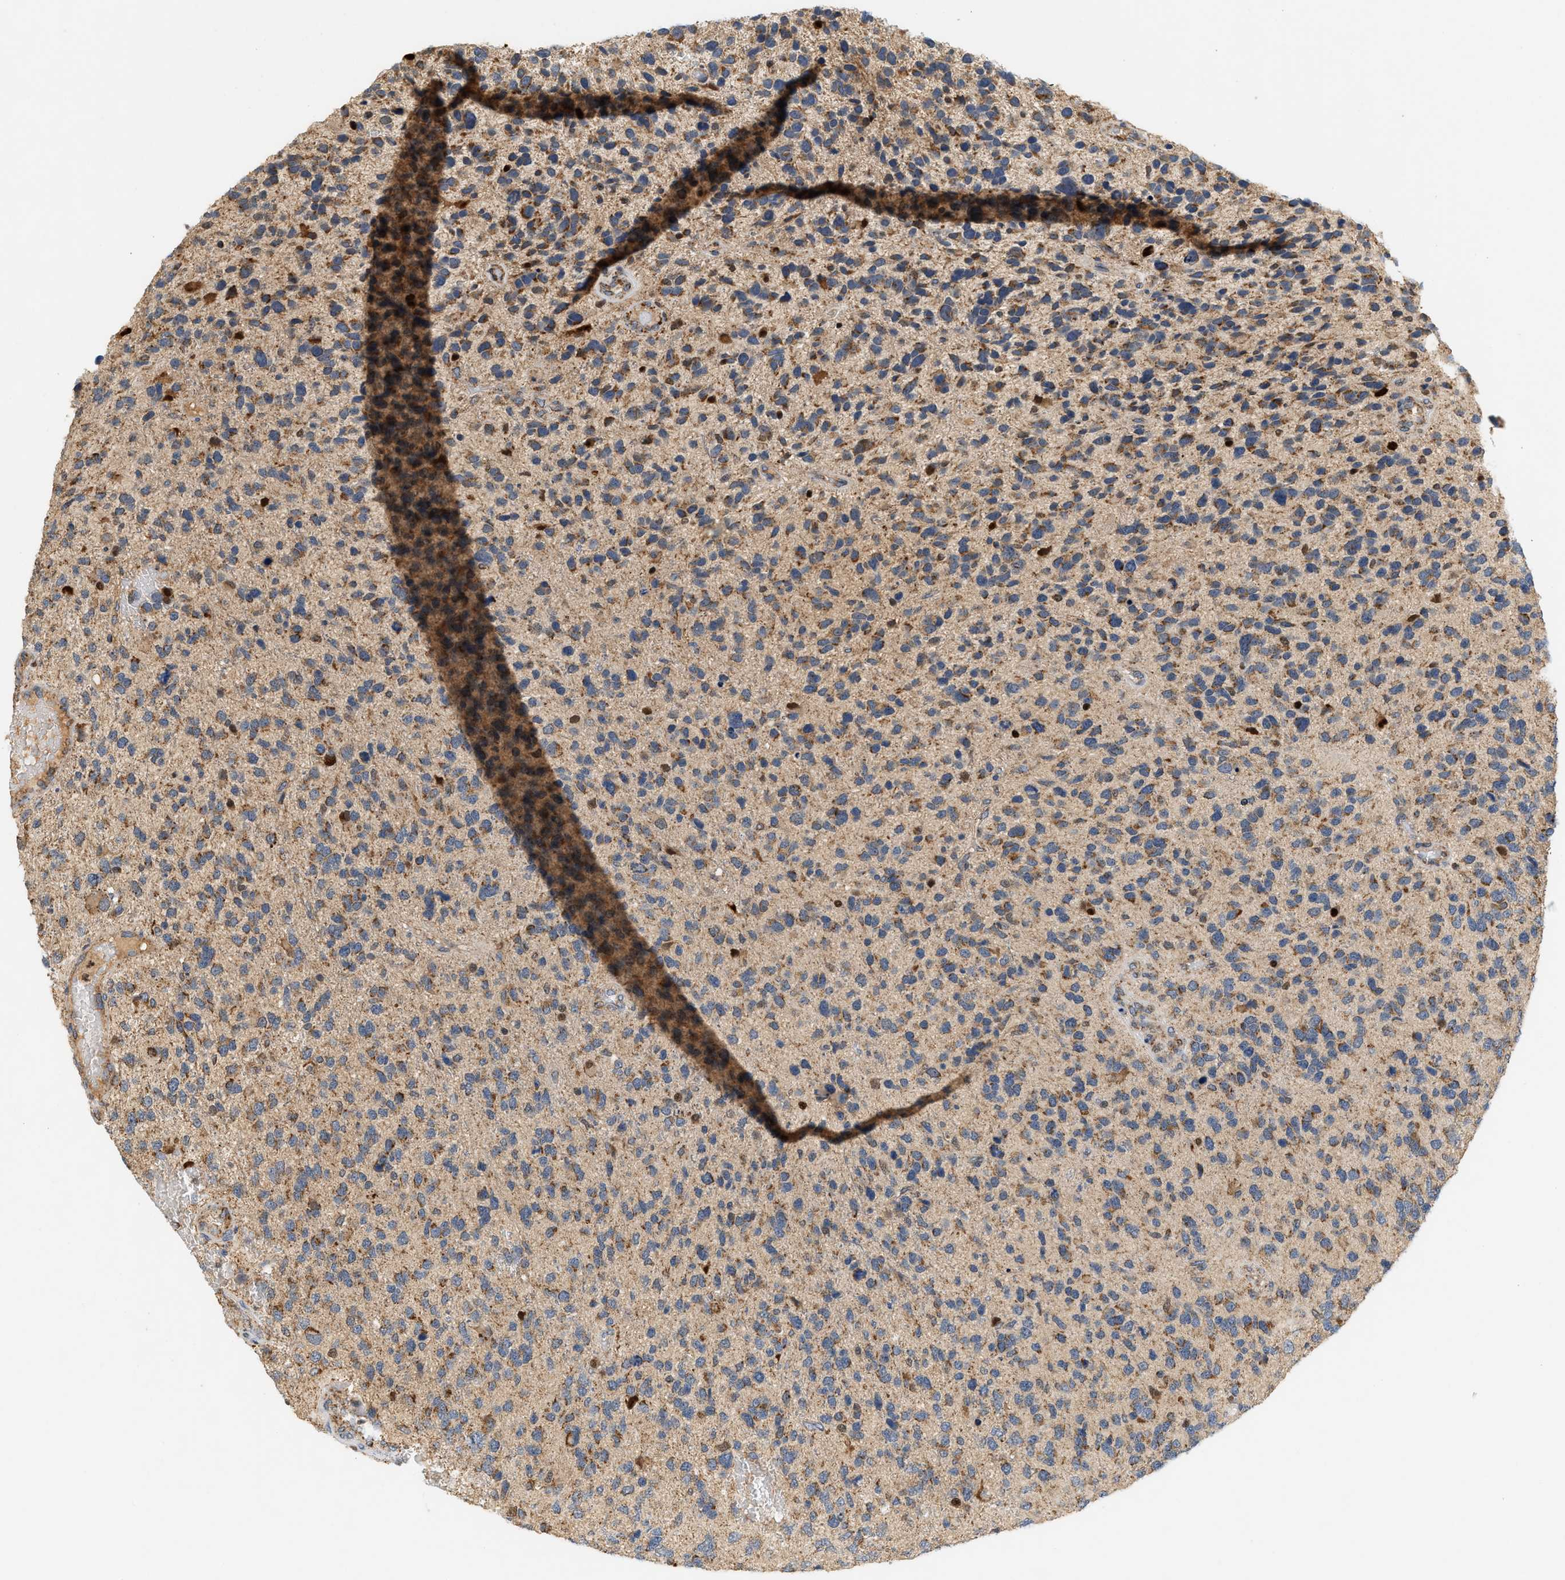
{"staining": {"intensity": "moderate", "quantity": "25%-75%", "location": "nuclear"}, "tissue": "glioma", "cell_type": "Tumor cells", "image_type": "cancer", "snomed": [{"axis": "morphology", "description": "Glioma, malignant, High grade"}, {"axis": "topography", "description": "Brain"}], "caption": "This micrograph reveals glioma stained with immunohistochemistry (IHC) to label a protein in brown. The nuclear of tumor cells show moderate positivity for the protein. Nuclei are counter-stained blue.", "gene": "MCU", "patient": {"sex": "female", "age": 58}}